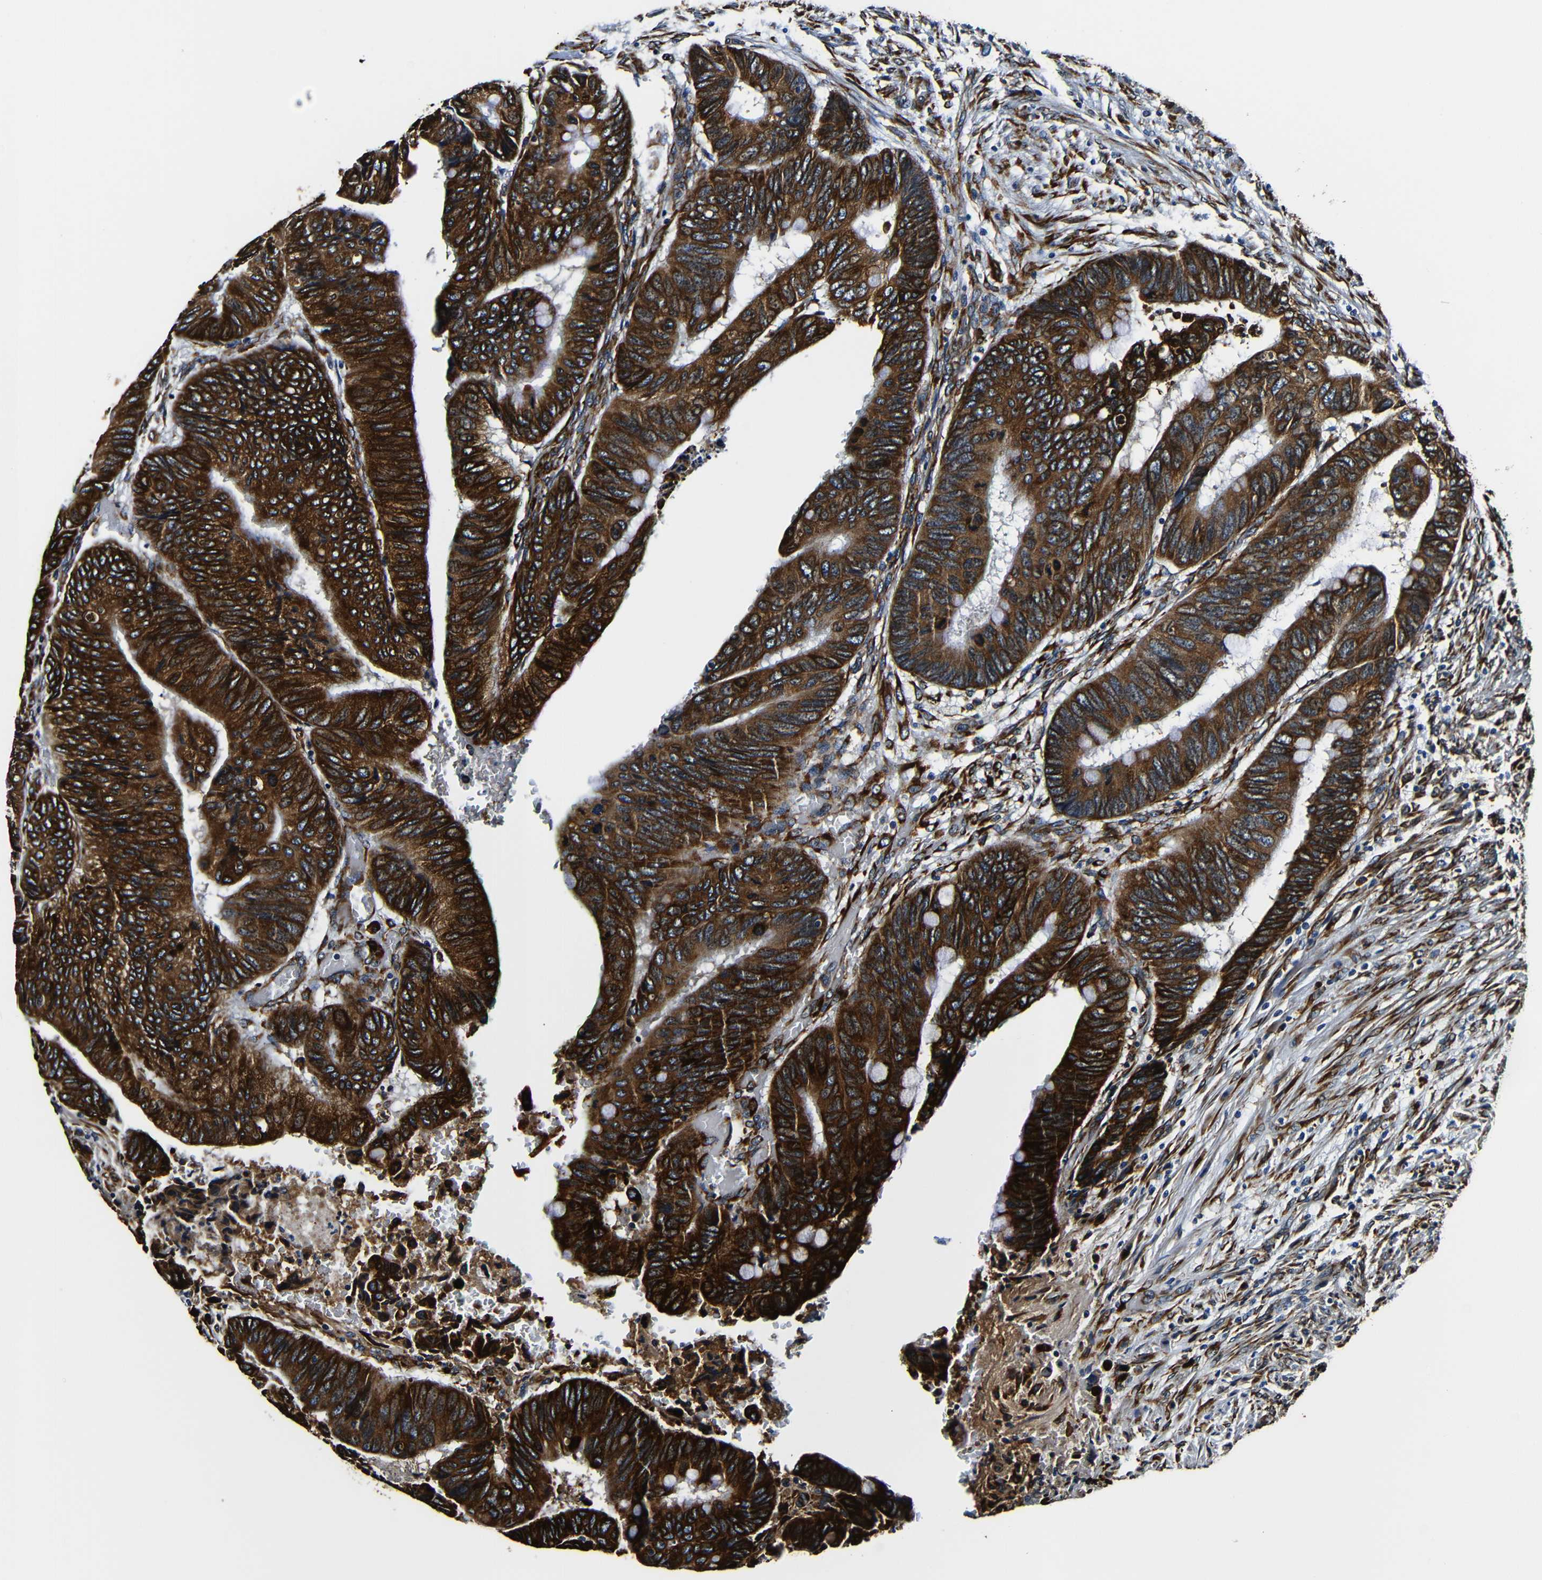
{"staining": {"intensity": "strong", "quantity": ">75%", "location": "cytoplasmic/membranous"}, "tissue": "colorectal cancer", "cell_type": "Tumor cells", "image_type": "cancer", "snomed": [{"axis": "morphology", "description": "Normal tissue, NOS"}, {"axis": "morphology", "description": "Adenocarcinoma, NOS"}, {"axis": "topography", "description": "Rectum"}, {"axis": "topography", "description": "Peripheral nerve tissue"}], "caption": "Immunohistochemical staining of human adenocarcinoma (colorectal) displays strong cytoplasmic/membranous protein expression in about >75% of tumor cells.", "gene": "RRBP1", "patient": {"sex": "male", "age": 92}}